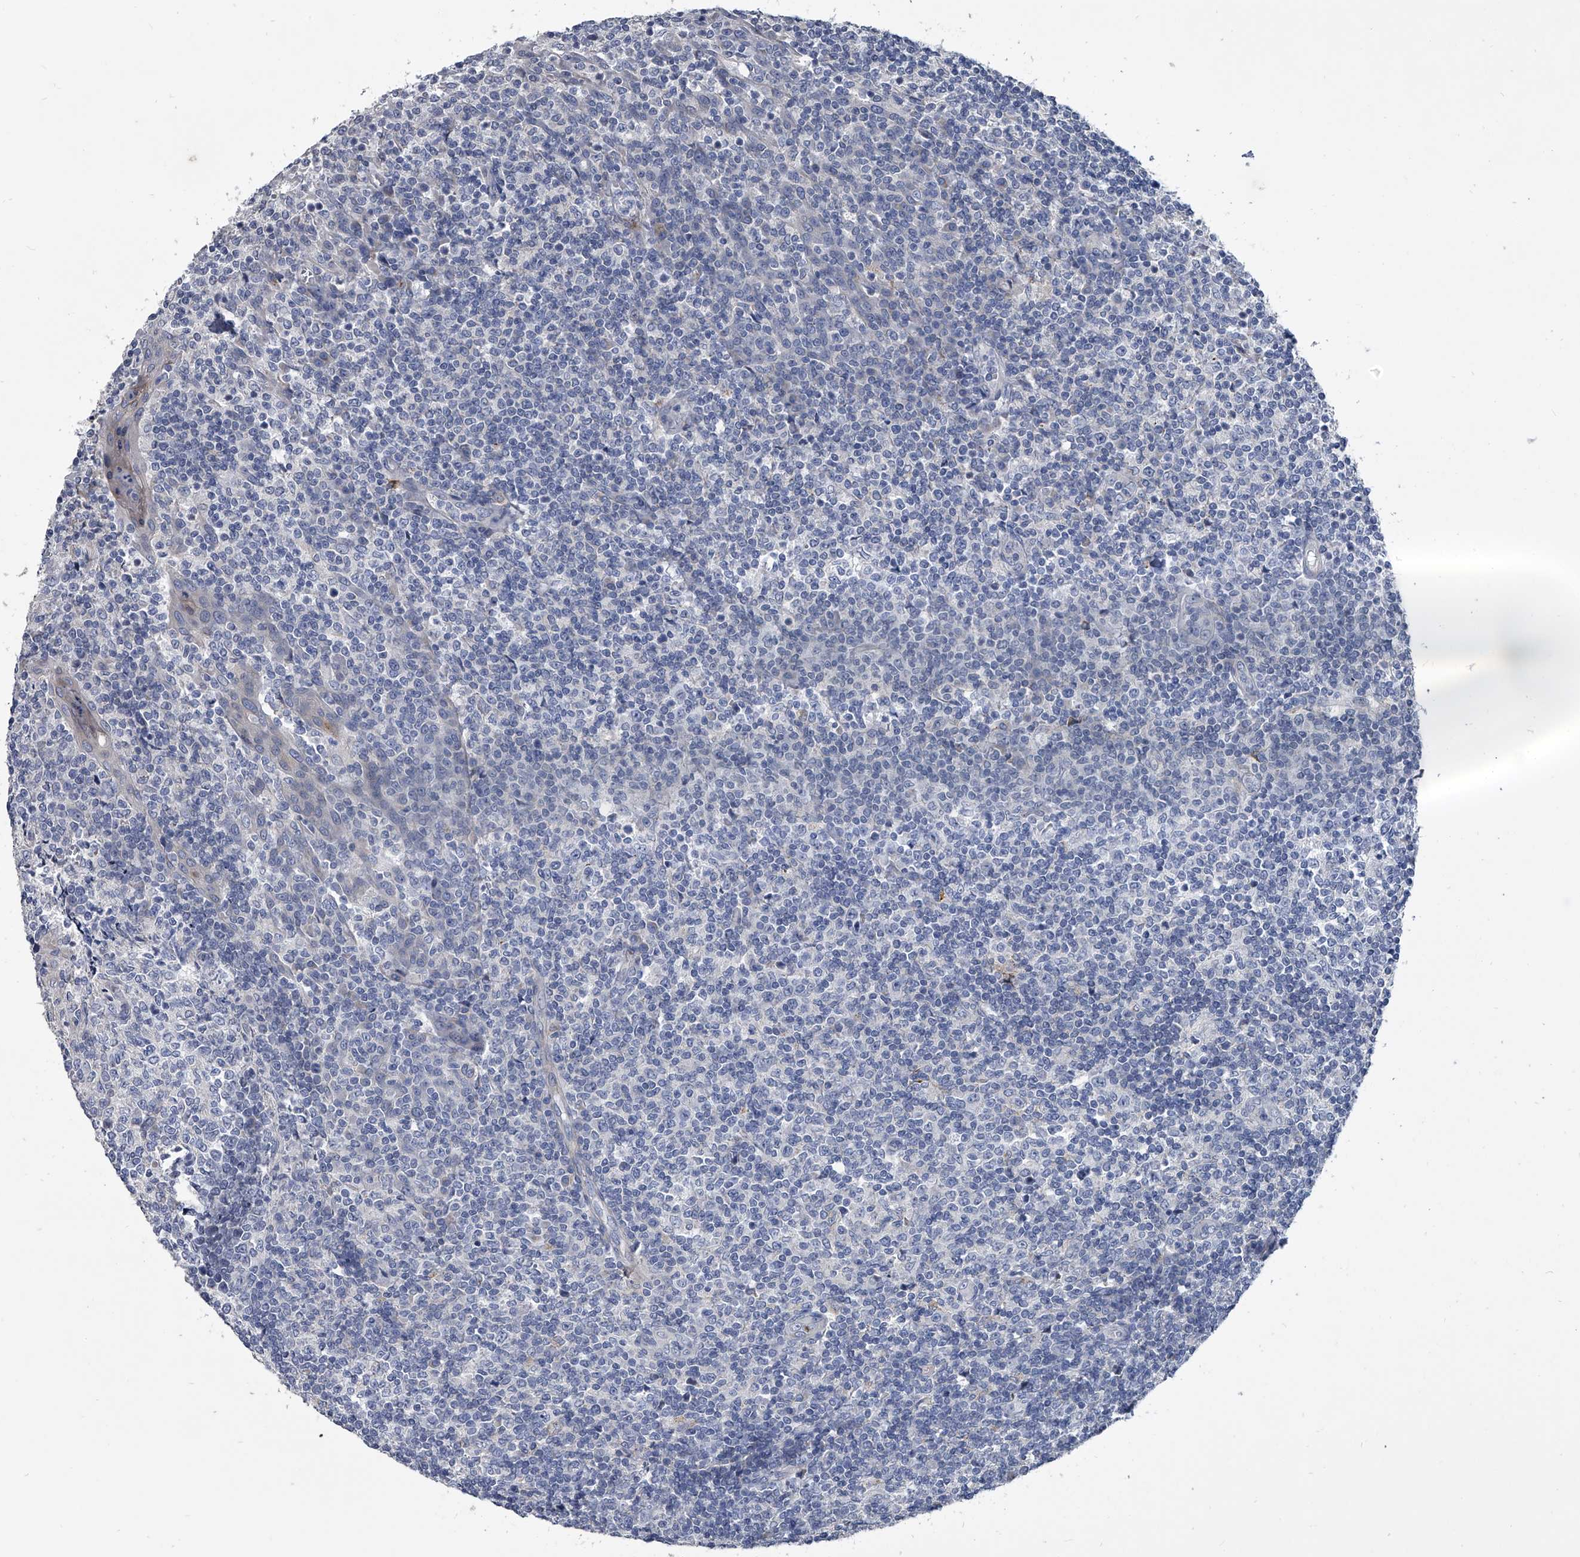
{"staining": {"intensity": "negative", "quantity": "none", "location": "none"}, "tissue": "tonsil", "cell_type": "Germinal center cells", "image_type": "normal", "snomed": [{"axis": "morphology", "description": "Normal tissue, NOS"}, {"axis": "topography", "description": "Tonsil"}], "caption": "This is an immunohistochemistry (IHC) photomicrograph of benign human tonsil. There is no expression in germinal center cells.", "gene": "SPP1", "patient": {"sex": "female", "age": 19}}